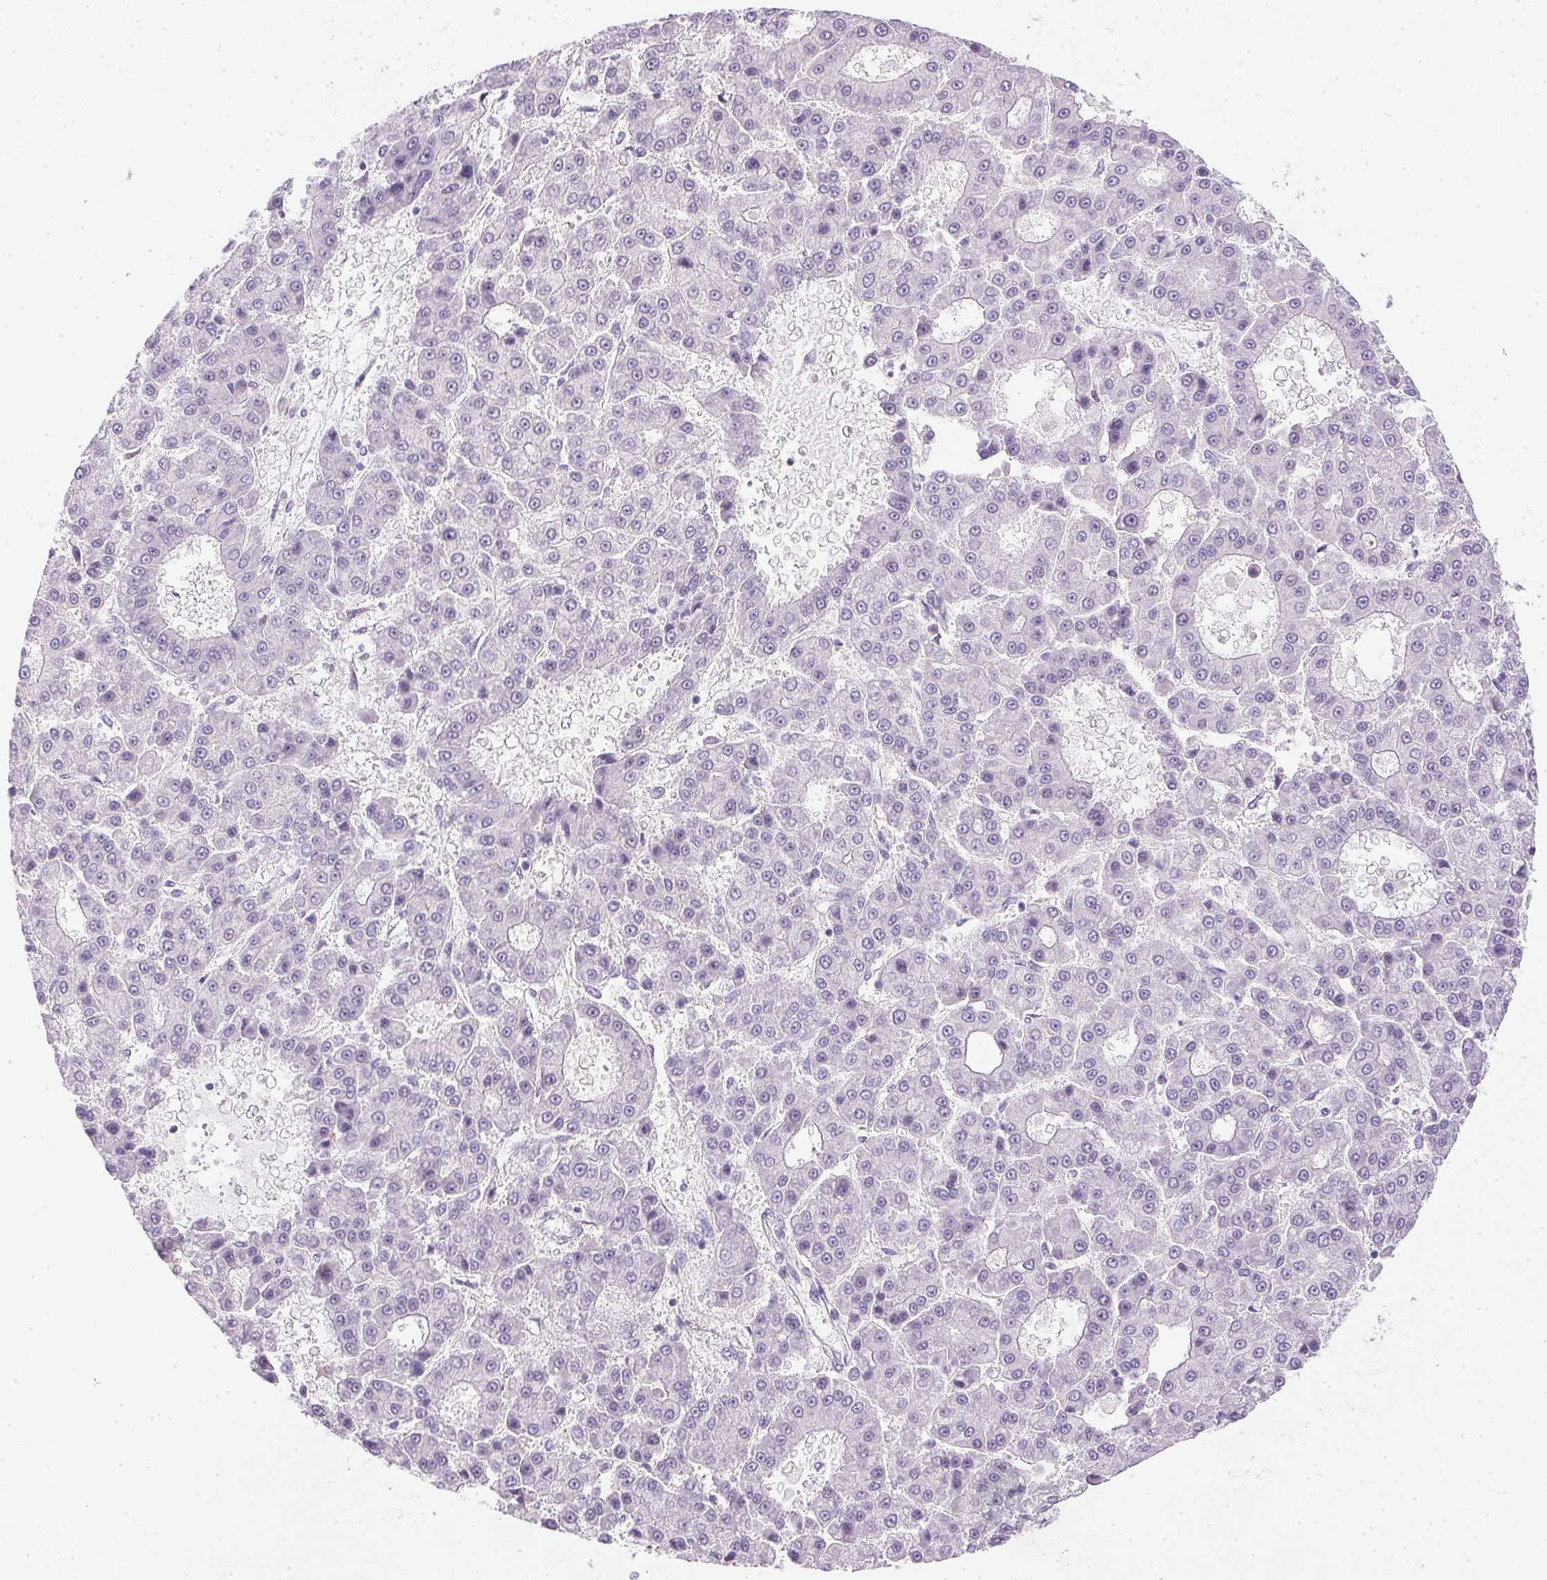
{"staining": {"intensity": "negative", "quantity": "none", "location": "none"}, "tissue": "liver cancer", "cell_type": "Tumor cells", "image_type": "cancer", "snomed": [{"axis": "morphology", "description": "Carcinoma, Hepatocellular, NOS"}, {"axis": "topography", "description": "Liver"}], "caption": "A high-resolution histopathology image shows immunohistochemistry staining of liver hepatocellular carcinoma, which displays no significant expression in tumor cells.", "gene": "PRL", "patient": {"sex": "male", "age": 70}}